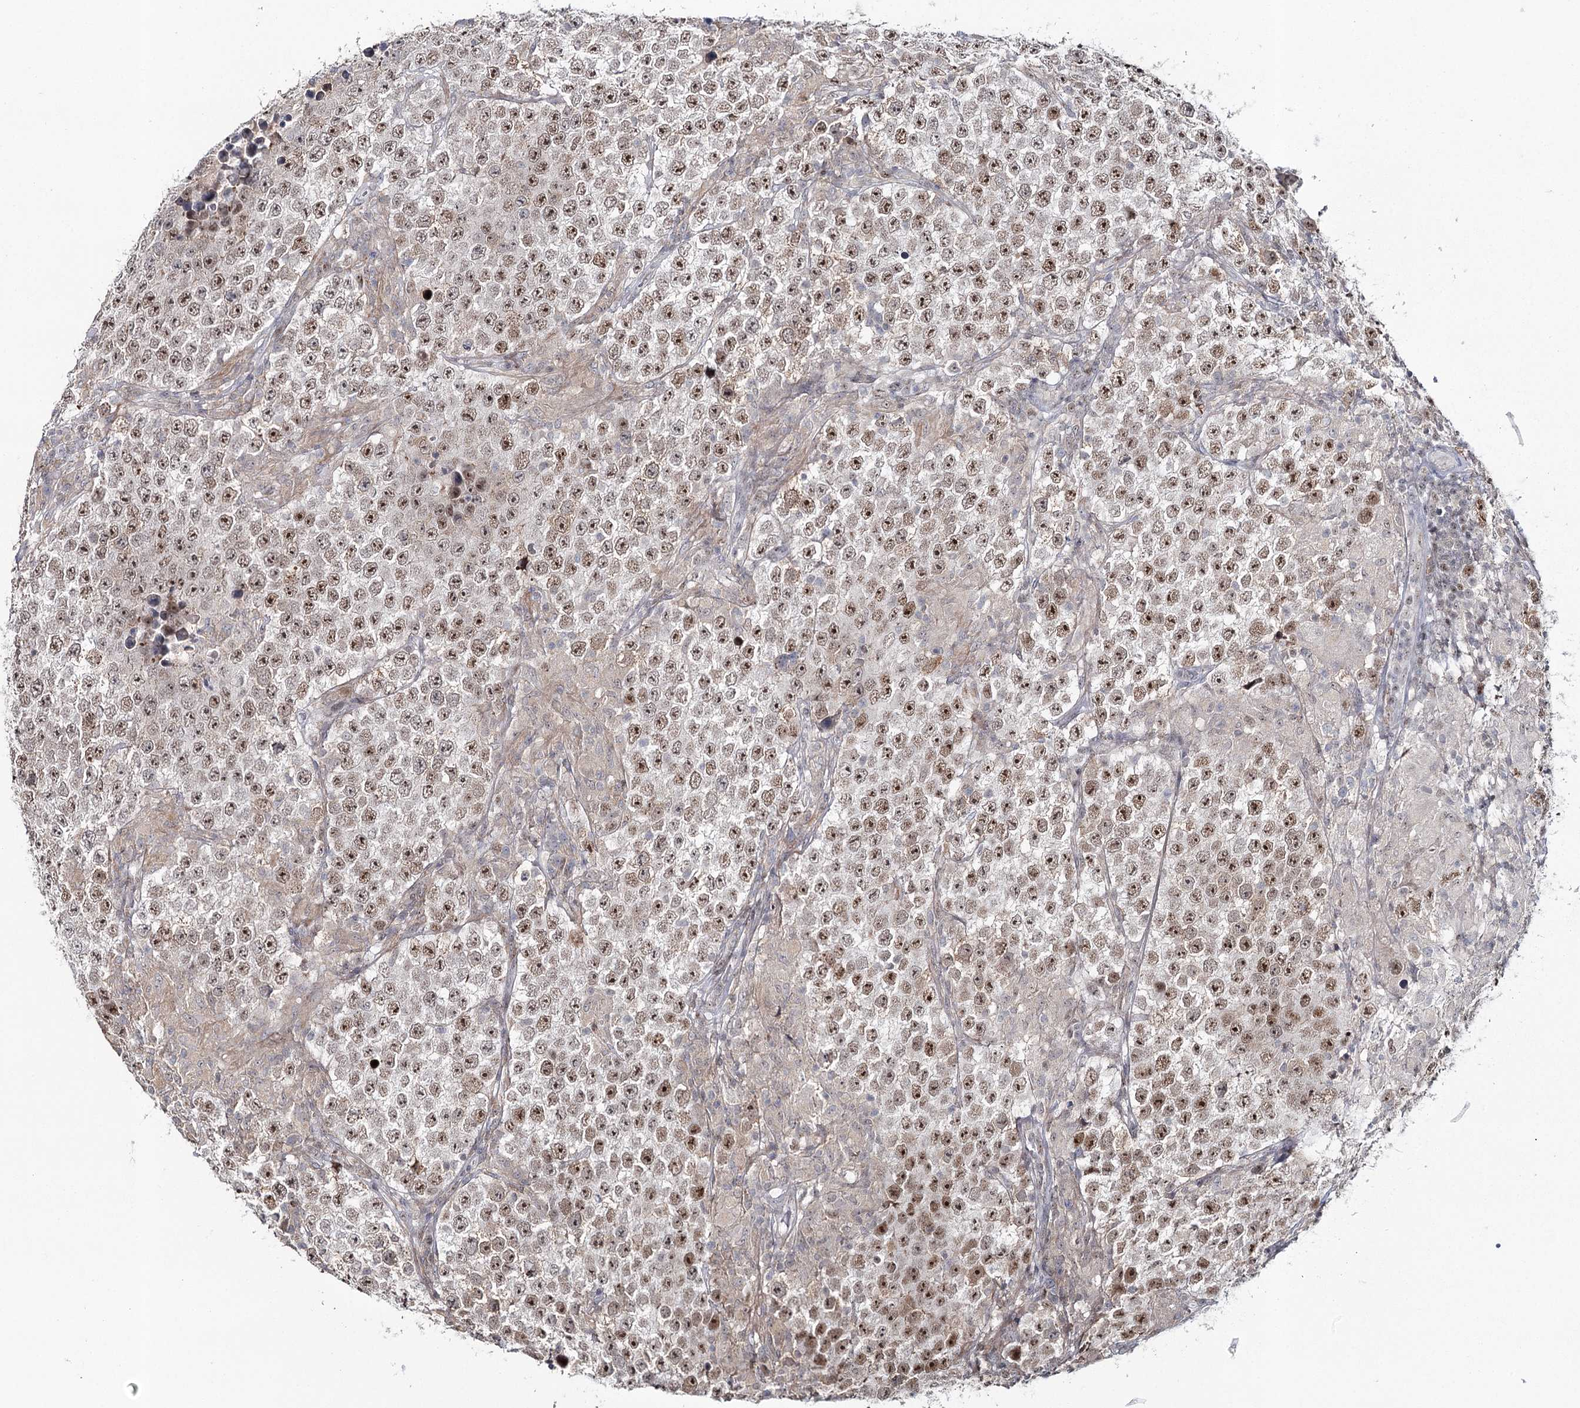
{"staining": {"intensity": "moderate", "quantity": ">75%", "location": "nuclear"}, "tissue": "testis cancer", "cell_type": "Tumor cells", "image_type": "cancer", "snomed": [{"axis": "morphology", "description": "Normal tissue, NOS"}, {"axis": "morphology", "description": "Urothelial carcinoma, High grade"}, {"axis": "morphology", "description": "Seminoma, NOS"}, {"axis": "morphology", "description": "Carcinoma, Embryonal, NOS"}, {"axis": "topography", "description": "Urinary bladder"}, {"axis": "topography", "description": "Testis"}], "caption": "Testis cancer (seminoma) stained for a protein (brown) reveals moderate nuclear positive expression in about >75% of tumor cells.", "gene": "ZC3H8", "patient": {"sex": "male", "age": 41}}